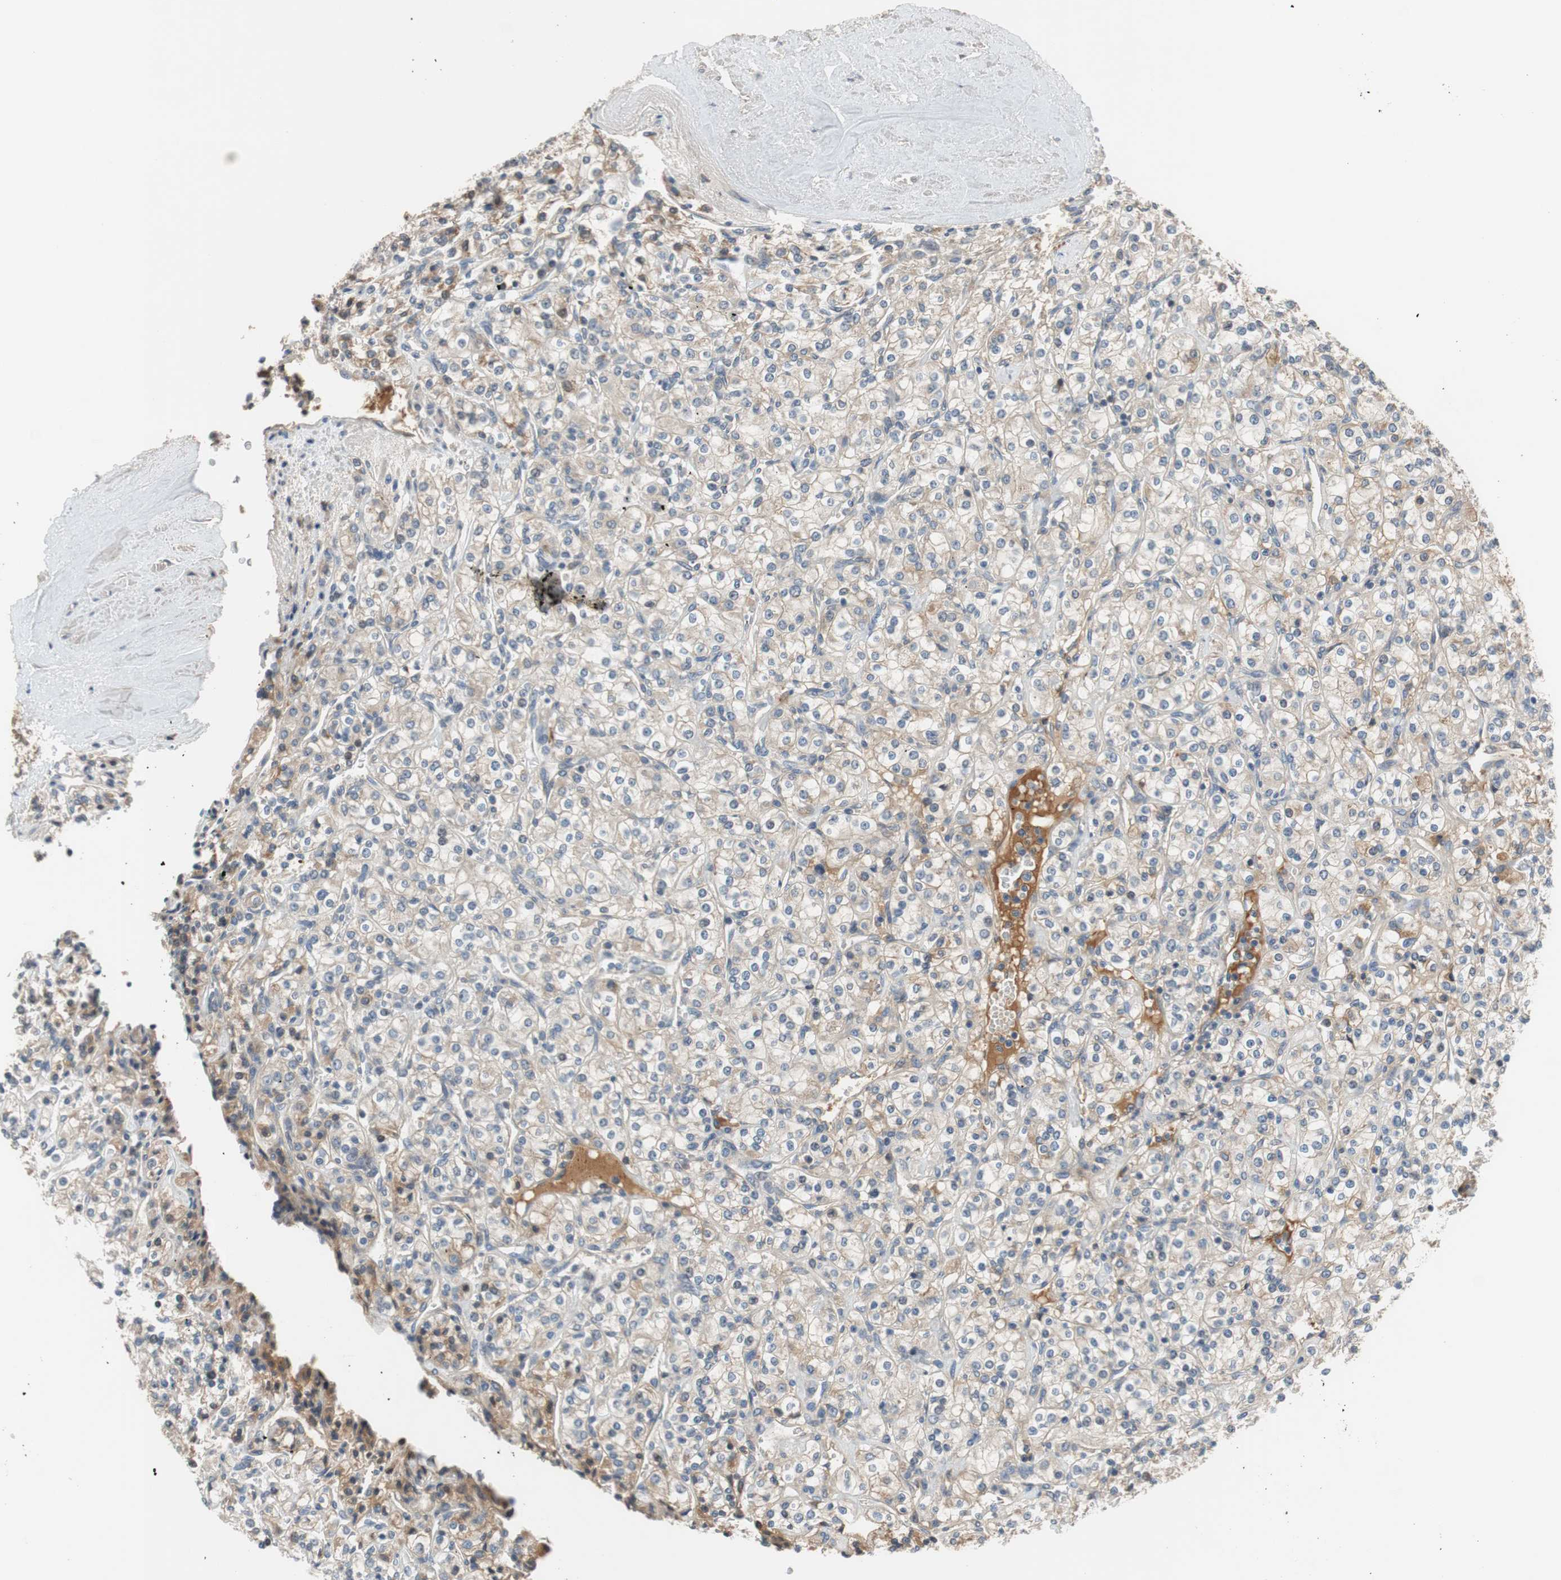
{"staining": {"intensity": "weak", "quantity": ">75%", "location": "cytoplasmic/membranous"}, "tissue": "renal cancer", "cell_type": "Tumor cells", "image_type": "cancer", "snomed": [{"axis": "morphology", "description": "Adenocarcinoma, NOS"}, {"axis": "topography", "description": "Kidney"}], "caption": "Renal cancer stained with a brown dye exhibits weak cytoplasmic/membranous positive staining in approximately >75% of tumor cells.", "gene": "C4A", "patient": {"sex": "male", "age": 77}}